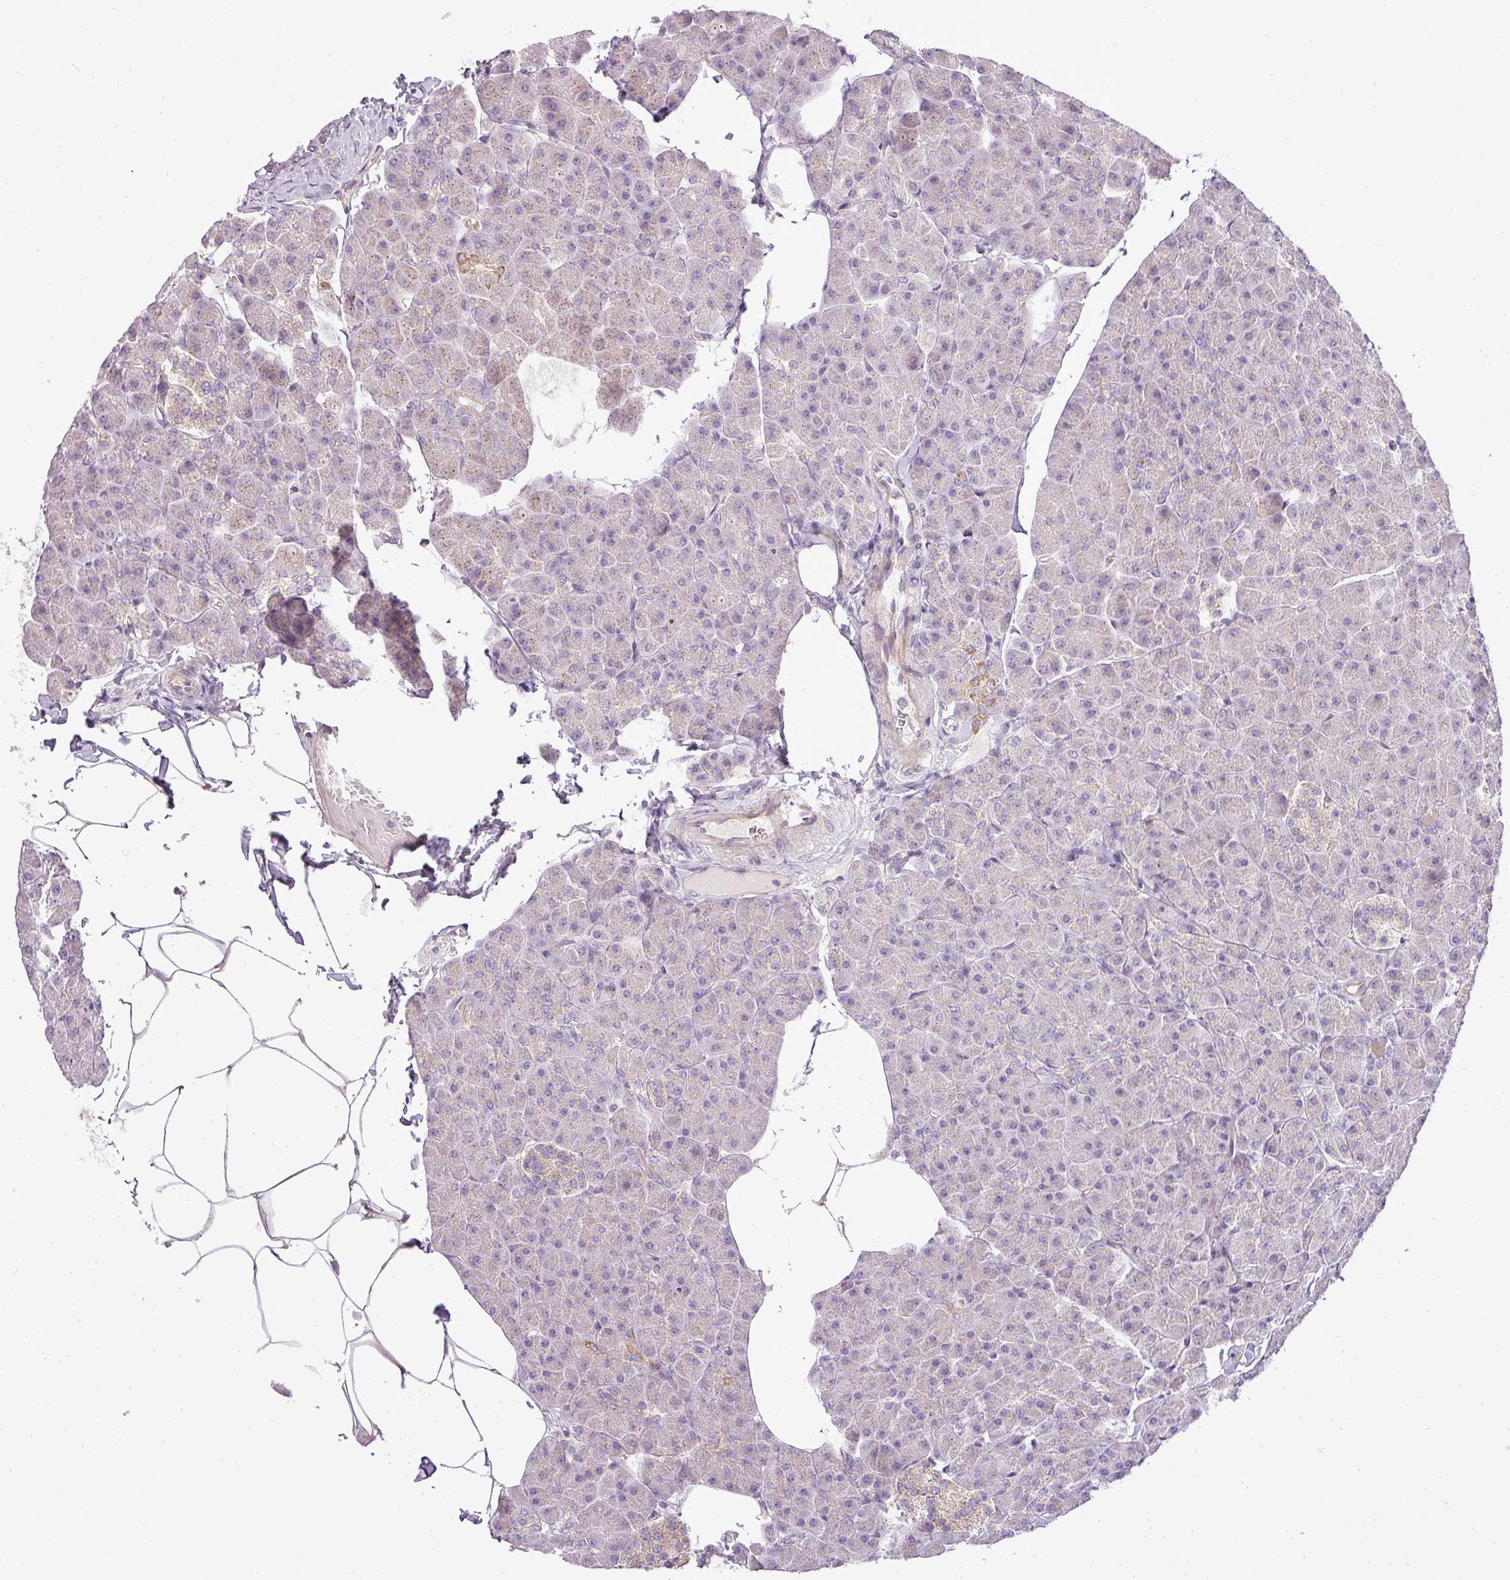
{"staining": {"intensity": "negative", "quantity": "none", "location": "none"}, "tissue": "pancreas", "cell_type": "Exocrine glandular cells", "image_type": "normal", "snomed": [{"axis": "morphology", "description": "Normal tissue, NOS"}, {"axis": "topography", "description": "Pancreas"}], "caption": "Immunohistochemistry (IHC) photomicrograph of benign pancreas: human pancreas stained with DAB demonstrates no significant protein positivity in exocrine glandular cells.", "gene": "ZDHHC1", "patient": {"sex": "male", "age": 35}}